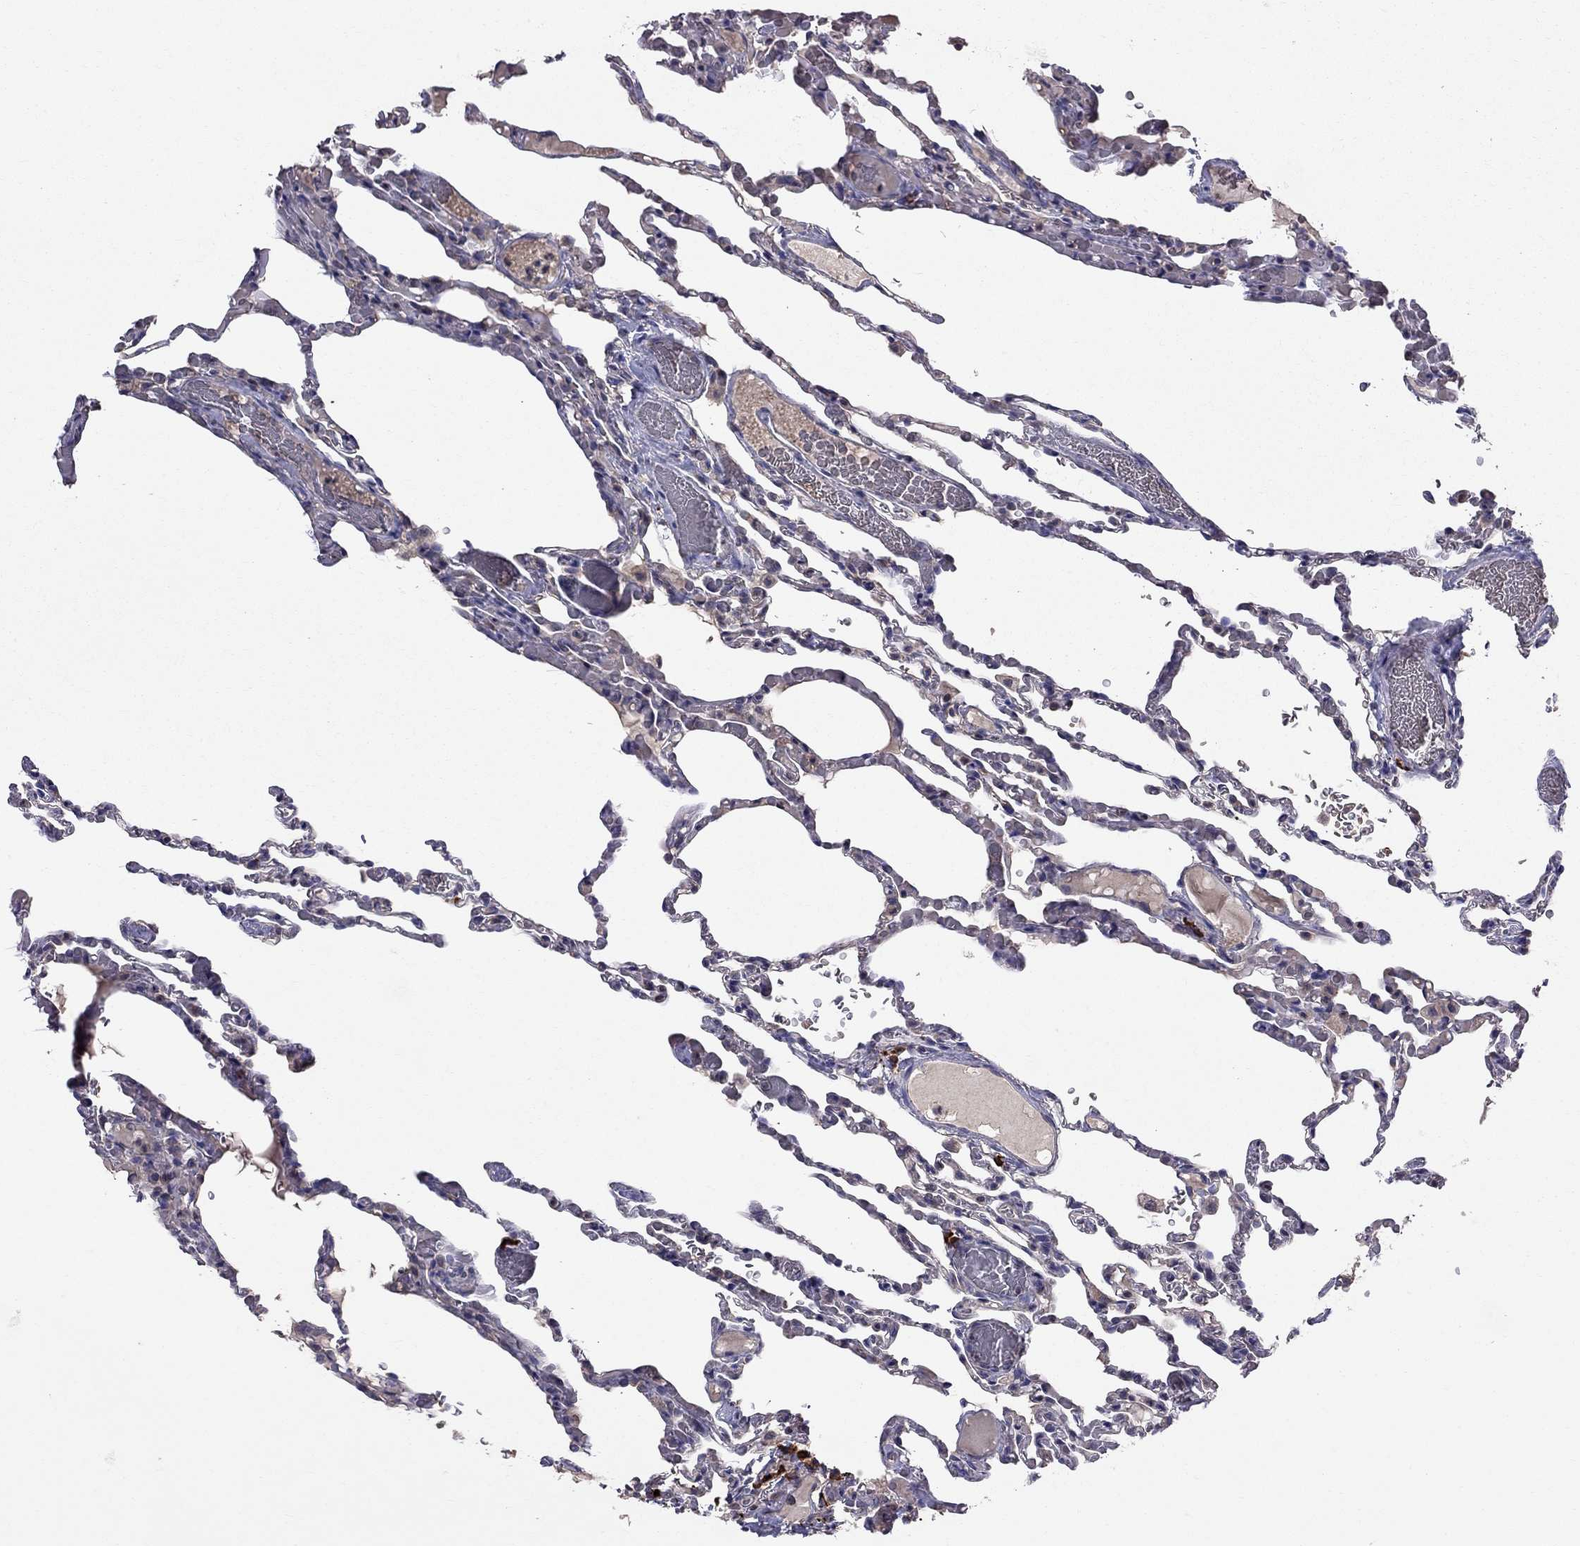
{"staining": {"intensity": "negative", "quantity": "none", "location": "none"}, "tissue": "lung", "cell_type": "Alveolar cells", "image_type": "normal", "snomed": [{"axis": "morphology", "description": "Normal tissue, NOS"}, {"axis": "topography", "description": "Lung"}], "caption": "This is a image of immunohistochemistry staining of normal lung, which shows no positivity in alveolar cells.", "gene": "PIK3CG", "patient": {"sex": "female", "age": 43}}